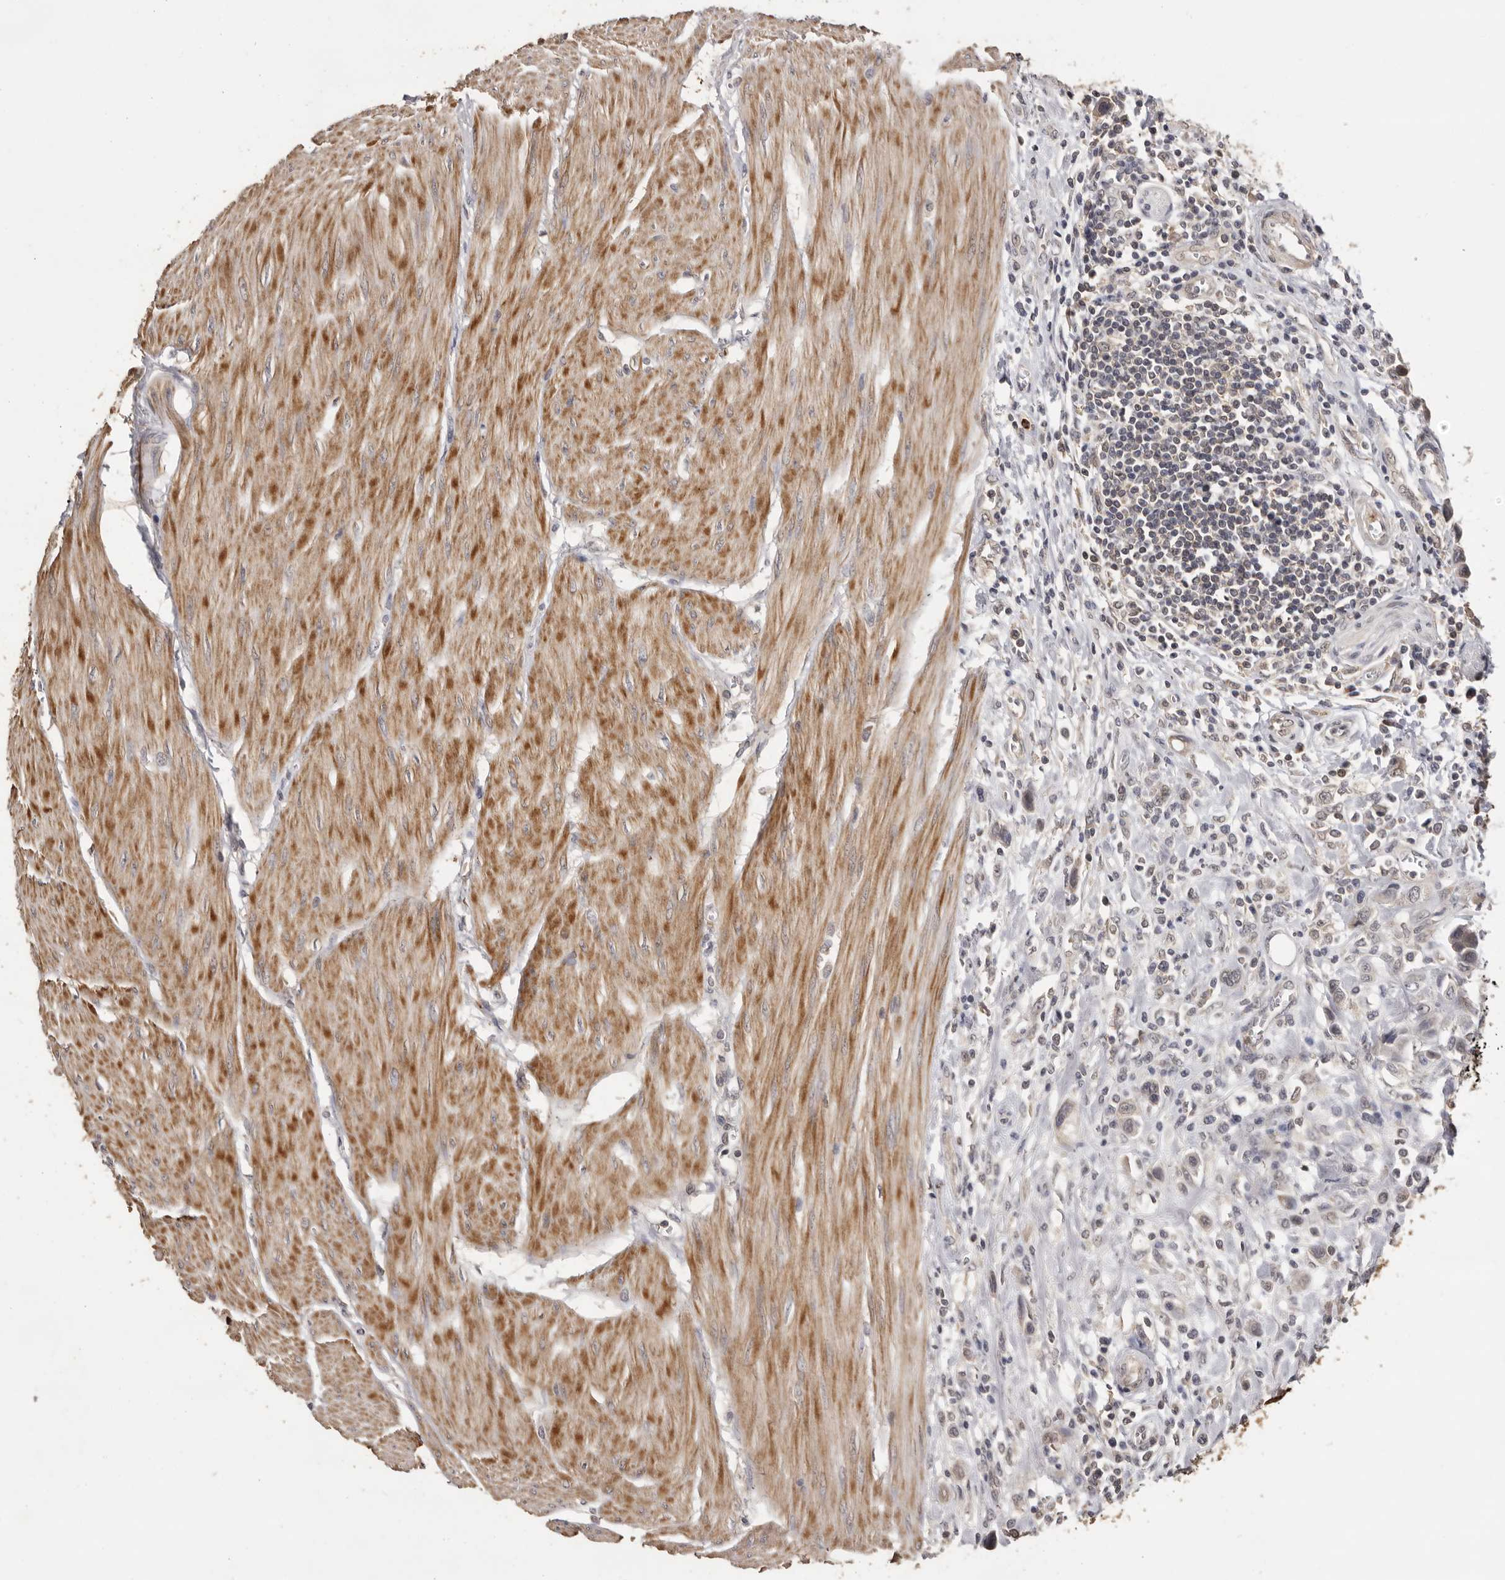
{"staining": {"intensity": "weak", "quantity": "25%-75%", "location": "cytoplasmic/membranous"}, "tissue": "urothelial cancer", "cell_type": "Tumor cells", "image_type": "cancer", "snomed": [{"axis": "morphology", "description": "Urothelial carcinoma, High grade"}, {"axis": "topography", "description": "Urinary bladder"}], "caption": "High-grade urothelial carcinoma stained with a brown dye exhibits weak cytoplasmic/membranous positive staining in approximately 25%-75% of tumor cells.", "gene": "KIF2B", "patient": {"sex": "male", "age": 50}}